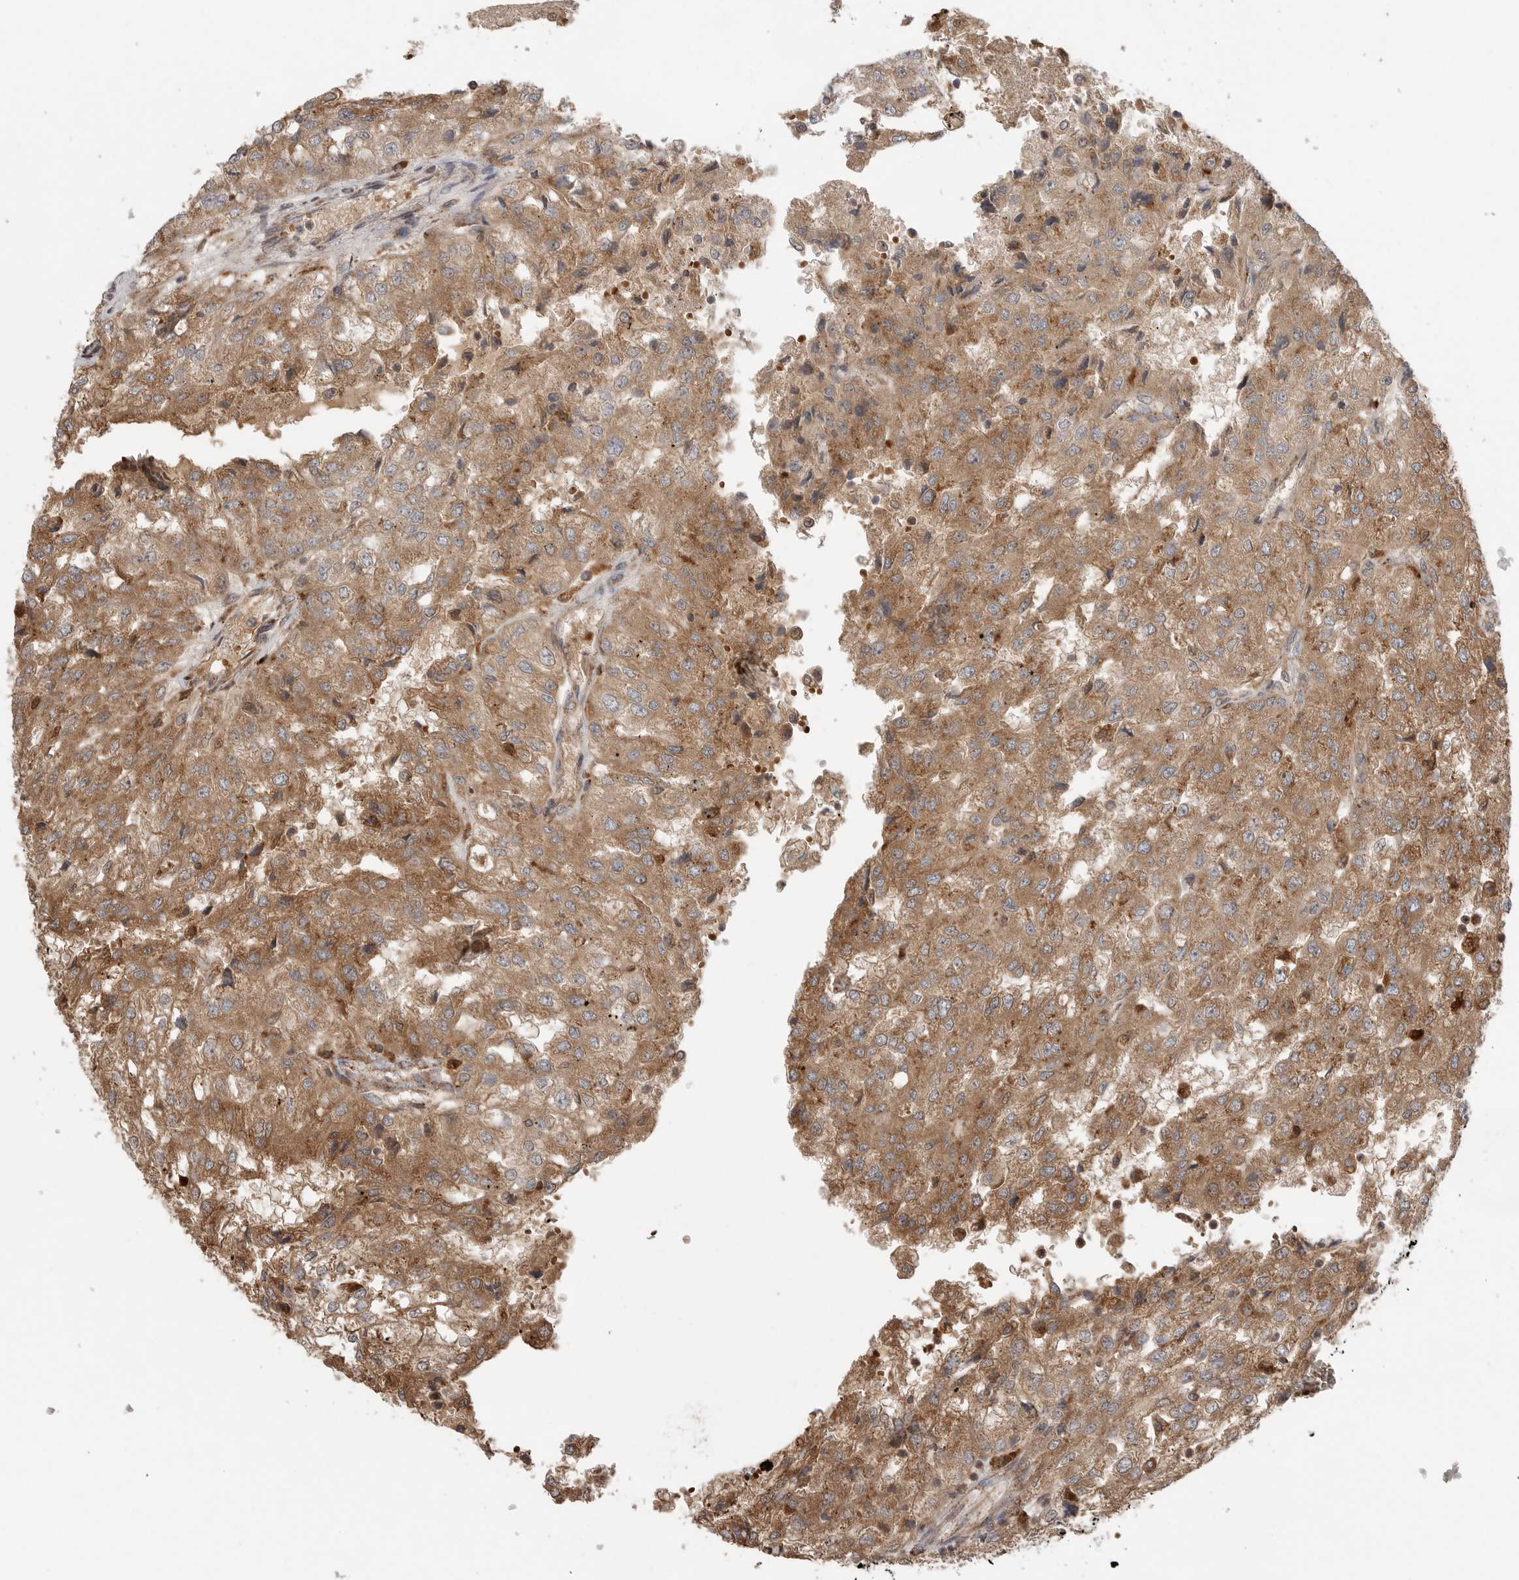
{"staining": {"intensity": "moderate", "quantity": ">75%", "location": "cytoplasmic/membranous"}, "tissue": "renal cancer", "cell_type": "Tumor cells", "image_type": "cancer", "snomed": [{"axis": "morphology", "description": "Adenocarcinoma, NOS"}, {"axis": "topography", "description": "Kidney"}], "caption": "Brown immunohistochemical staining in renal cancer reveals moderate cytoplasmic/membranous staining in about >75% of tumor cells.", "gene": "GALNS", "patient": {"sex": "female", "age": 54}}